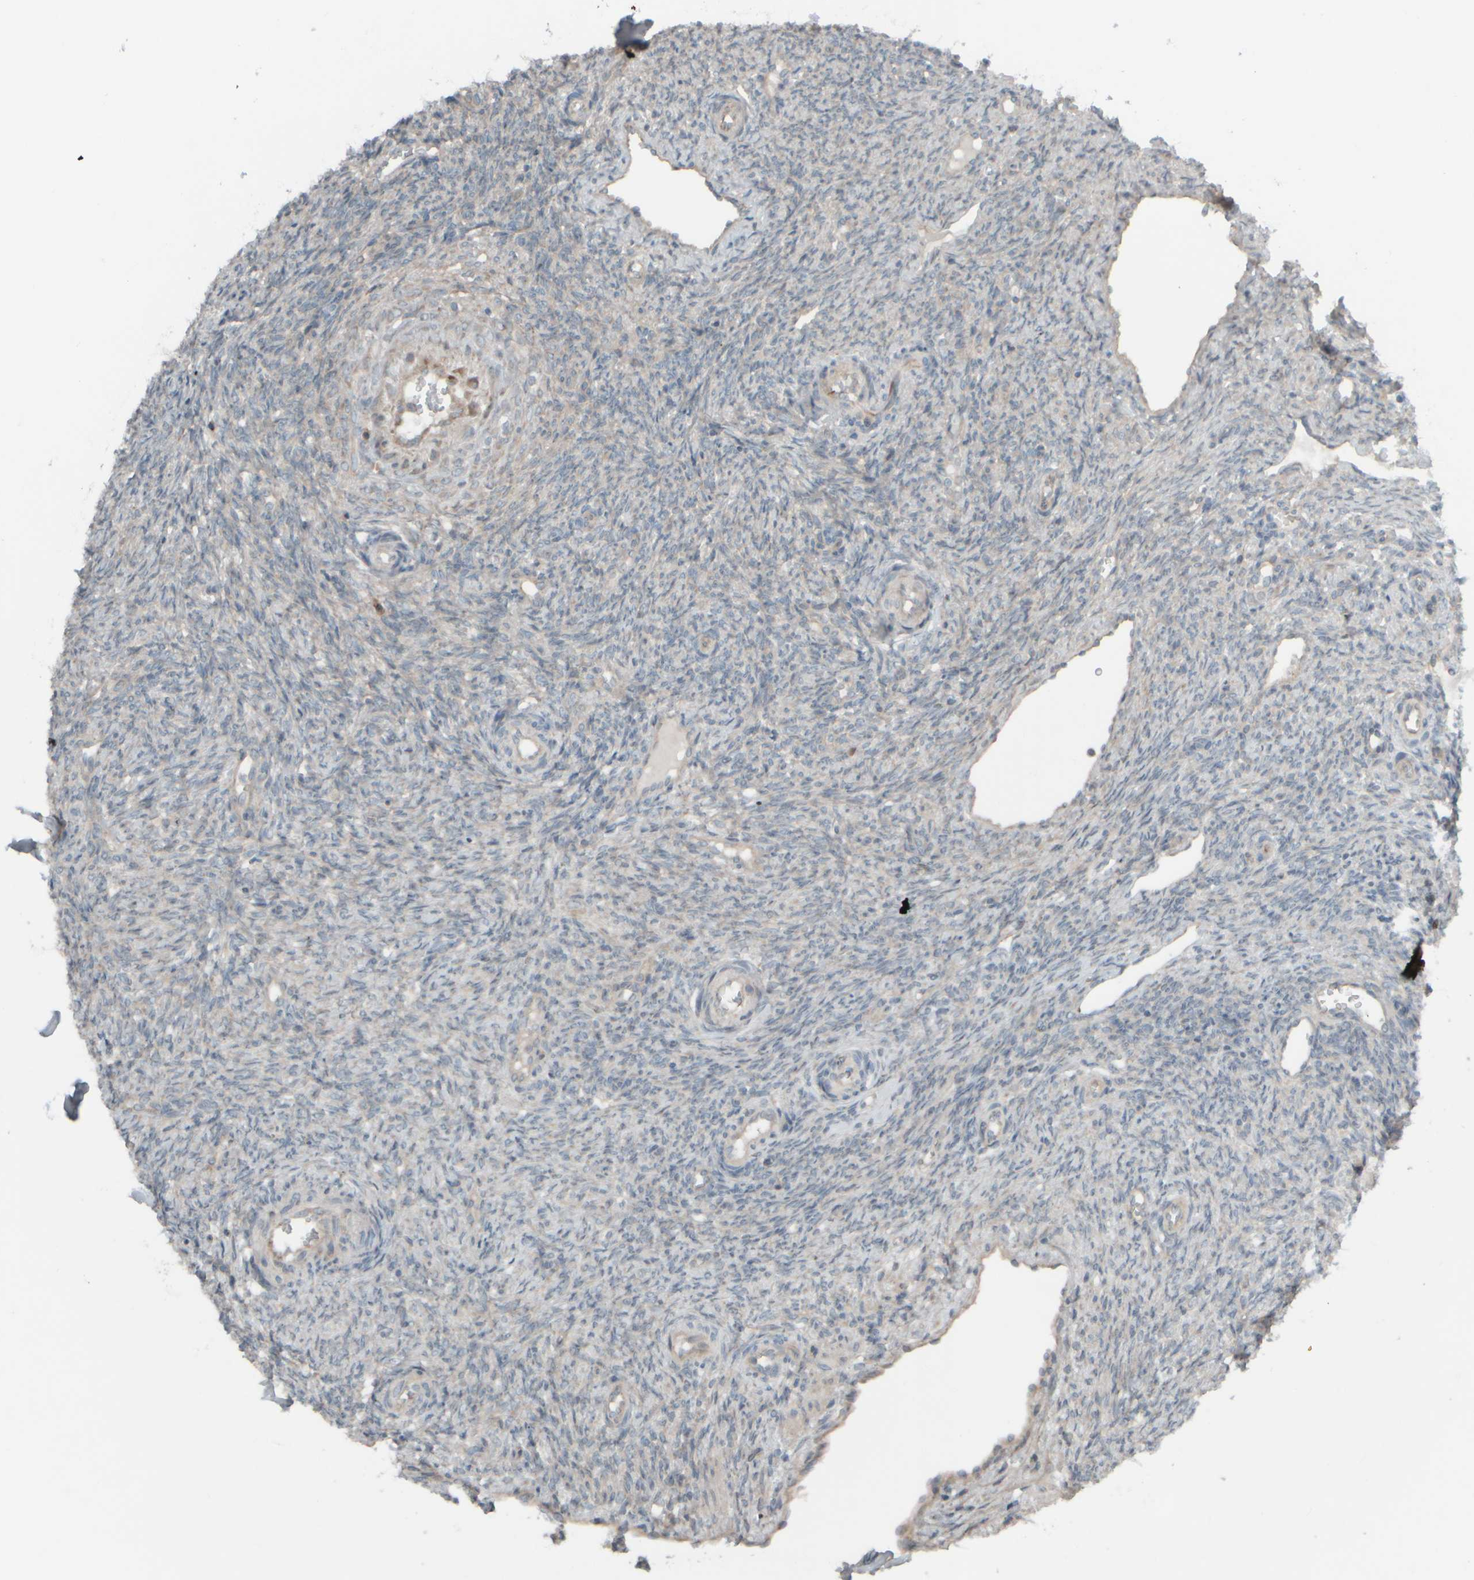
{"staining": {"intensity": "moderate", "quantity": ">75%", "location": "cytoplasmic/membranous"}, "tissue": "ovary", "cell_type": "Follicle cells", "image_type": "normal", "snomed": [{"axis": "morphology", "description": "Normal tissue, NOS"}, {"axis": "topography", "description": "Ovary"}], "caption": "Protein staining by immunohistochemistry (IHC) displays moderate cytoplasmic/membranous staining in about >75% of follicle cells in normal ovary.", "gene": "HGS", "patient": {"sex": "female", "age": 41}}